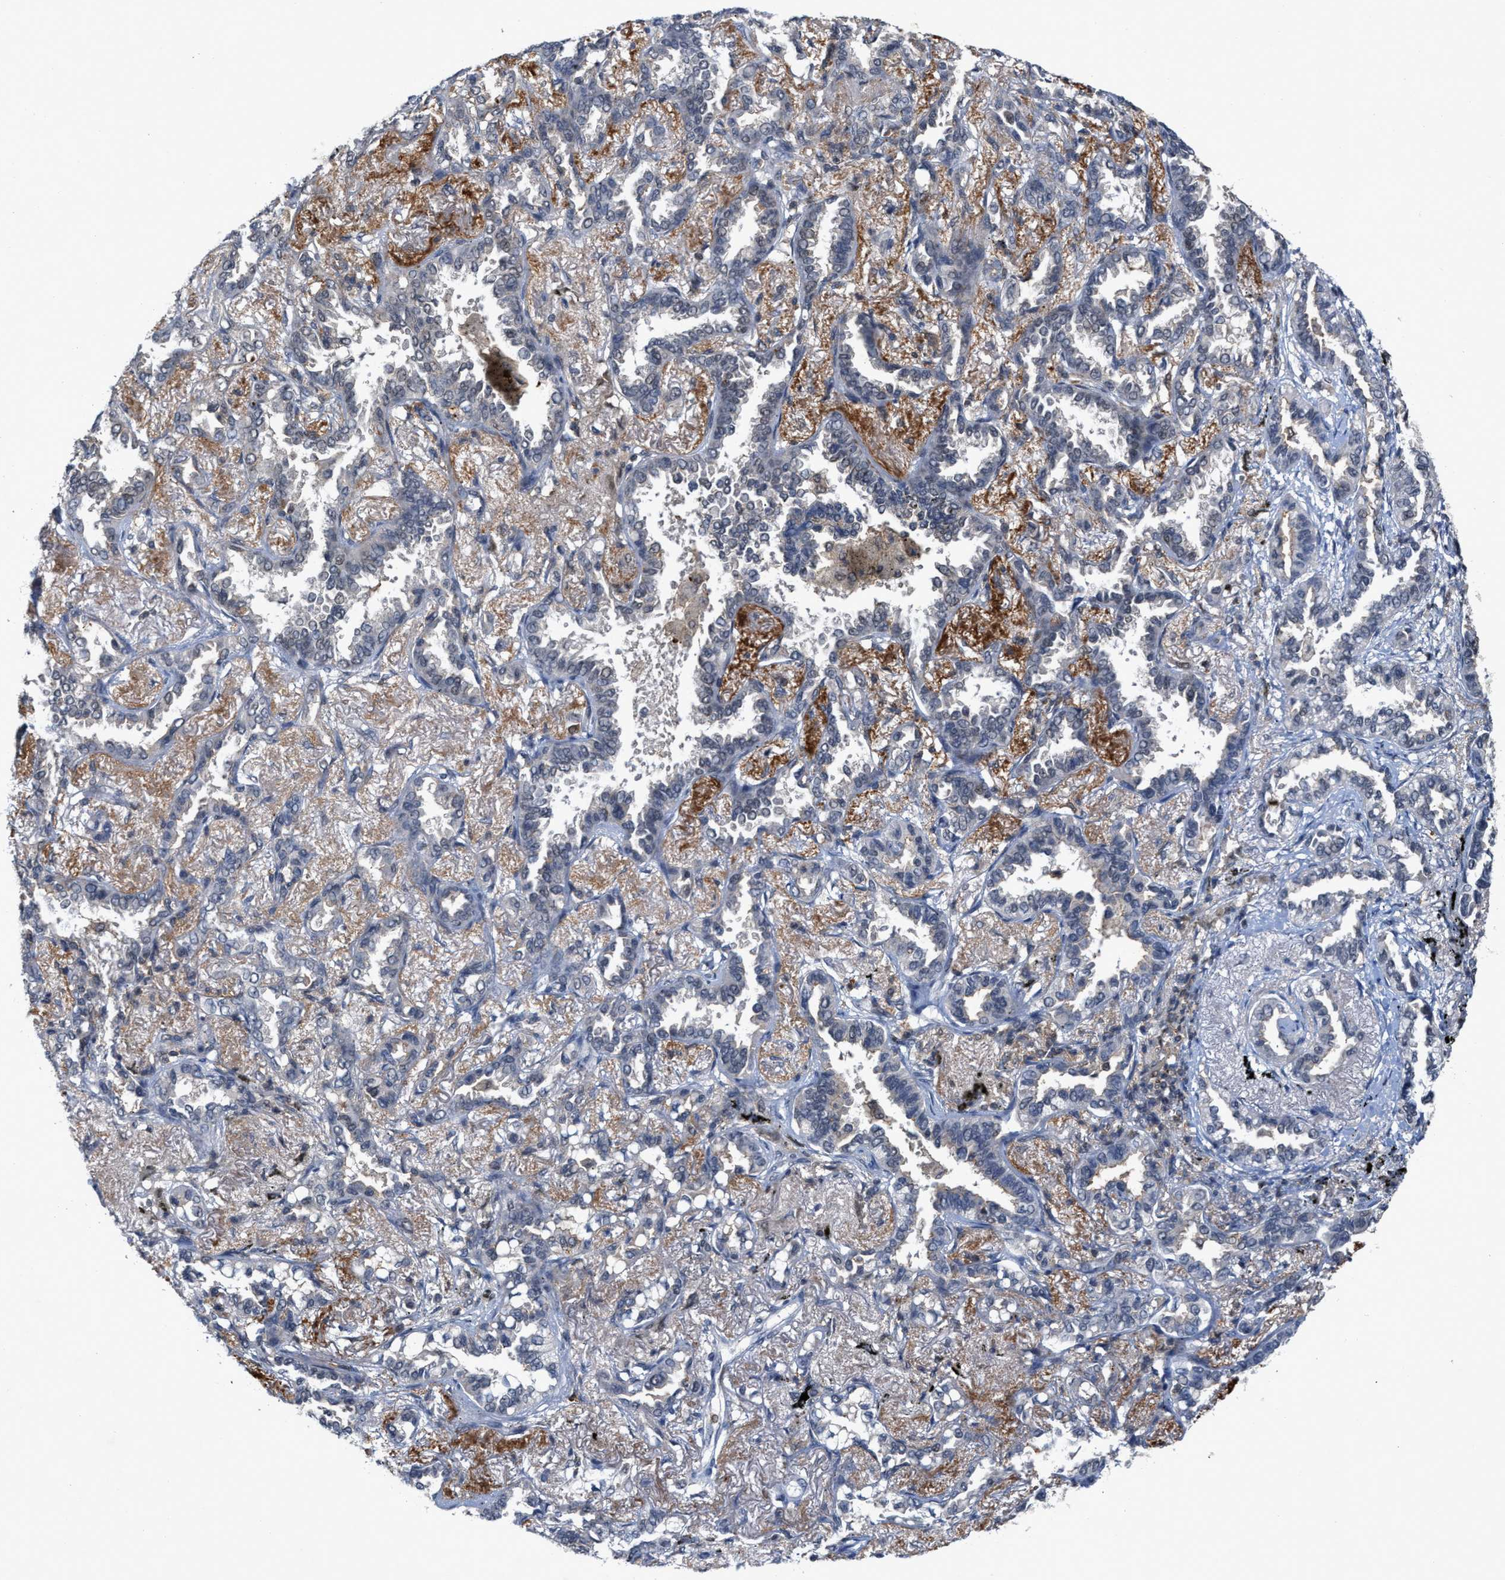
{"staining": {"intensity": "negative", "quantity": "none", "location": "none"}, "tissue": "lung cancer", "cell_type": "Tumor cells", "image_type": "cancer", "snomed": [{"axis": "morphology", "description": "Adenocarcinoma, NOS"}, {"axis": "topography", "description": "Lung"}], "caption": "Immunohistochemistry micrograph of lung cancer (adenocarcinoma) stained for a protein (brown), which demonstrates no staining in tumor cells.", "gene": "FGD3", "patient": {"sex": "male", "age": 59}}